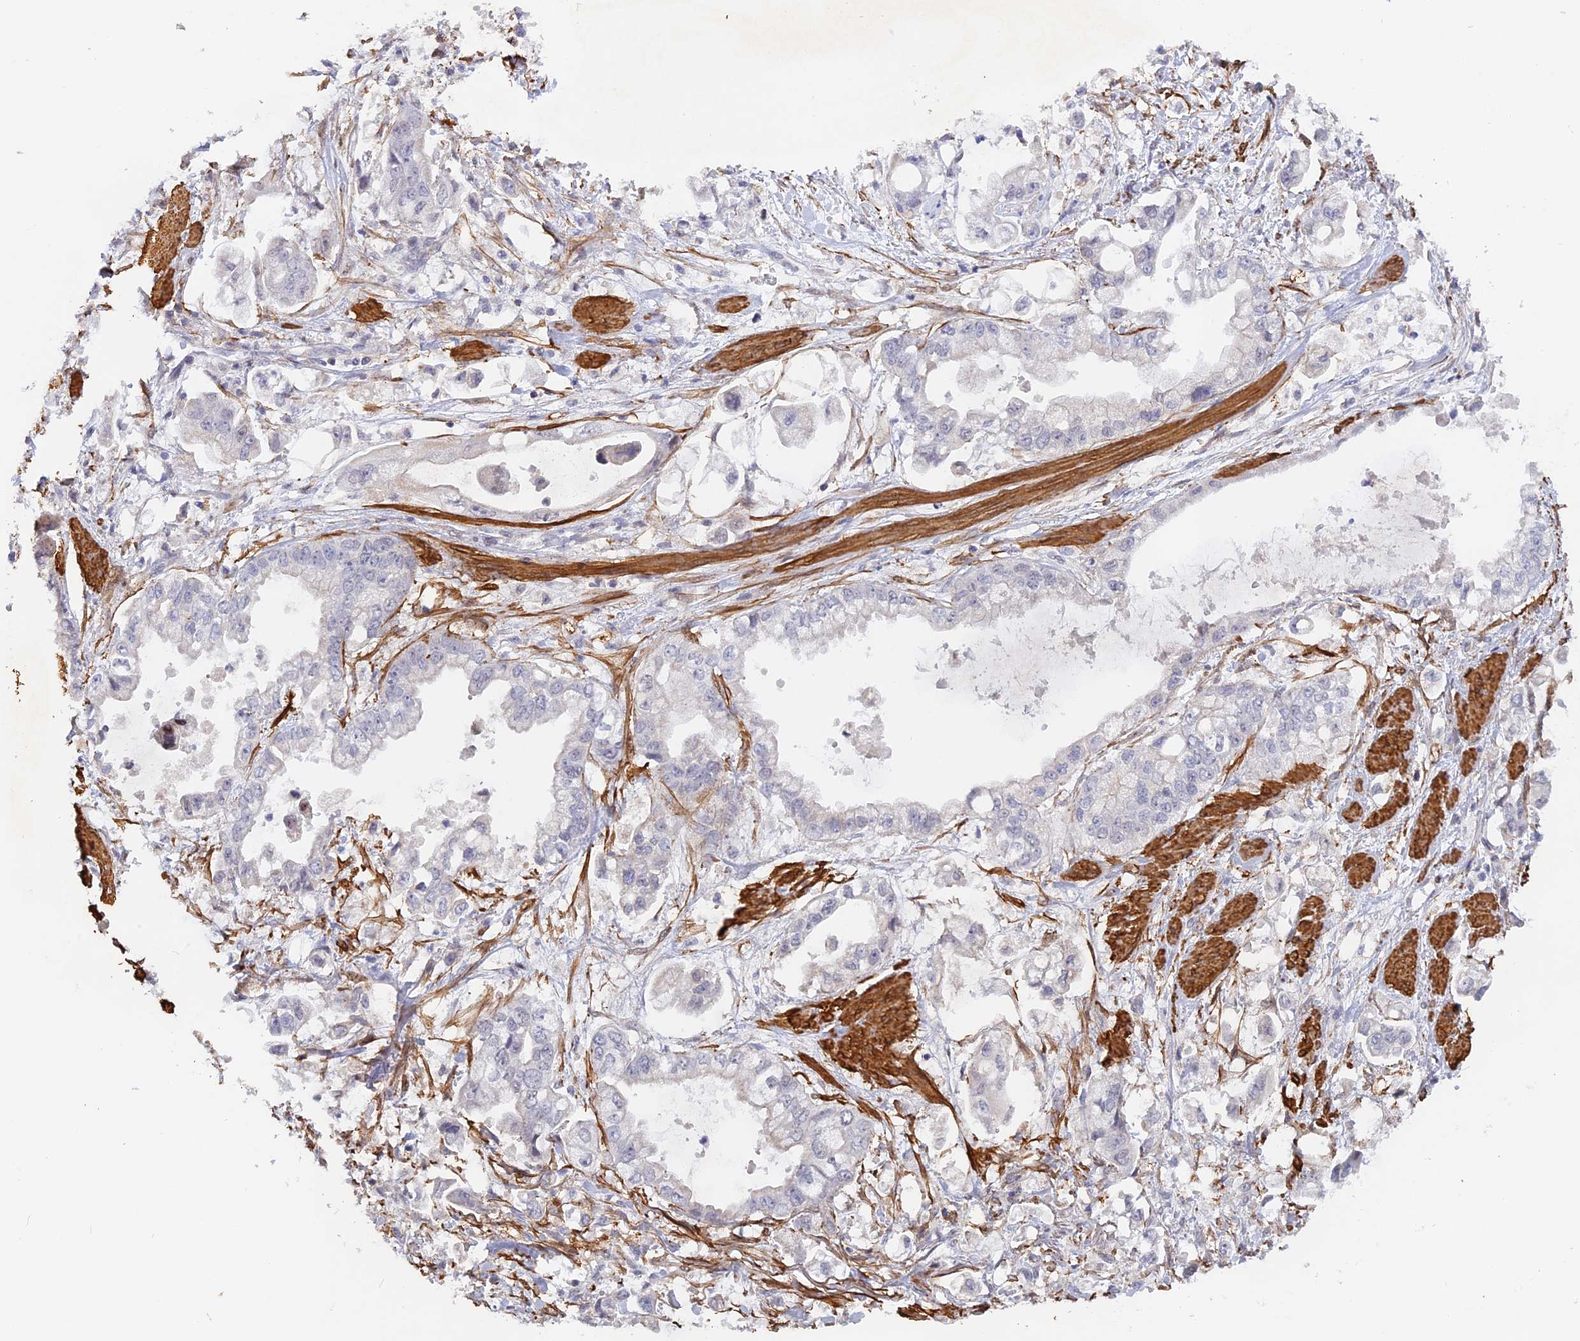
{"staining": {"intensity": "negative", "quantity": "none", "location": "none"}, "tissue": "stomach cancer", "cell_type": "Tumor cells", "image_type": "cancer", "snomed": [{"axis": "morphology", "description": "Adenocarcinoma, NOS"}, {"axis": "topography", "description": "Stomach"}], "caption": "Protein analysis of stomach adenocarcinoma demonstrates no significant staining in tumor cells. (DAB IHC, high magnification).", "gene": "CCDC154", "patient": {"sex": "male", "age": 62}}